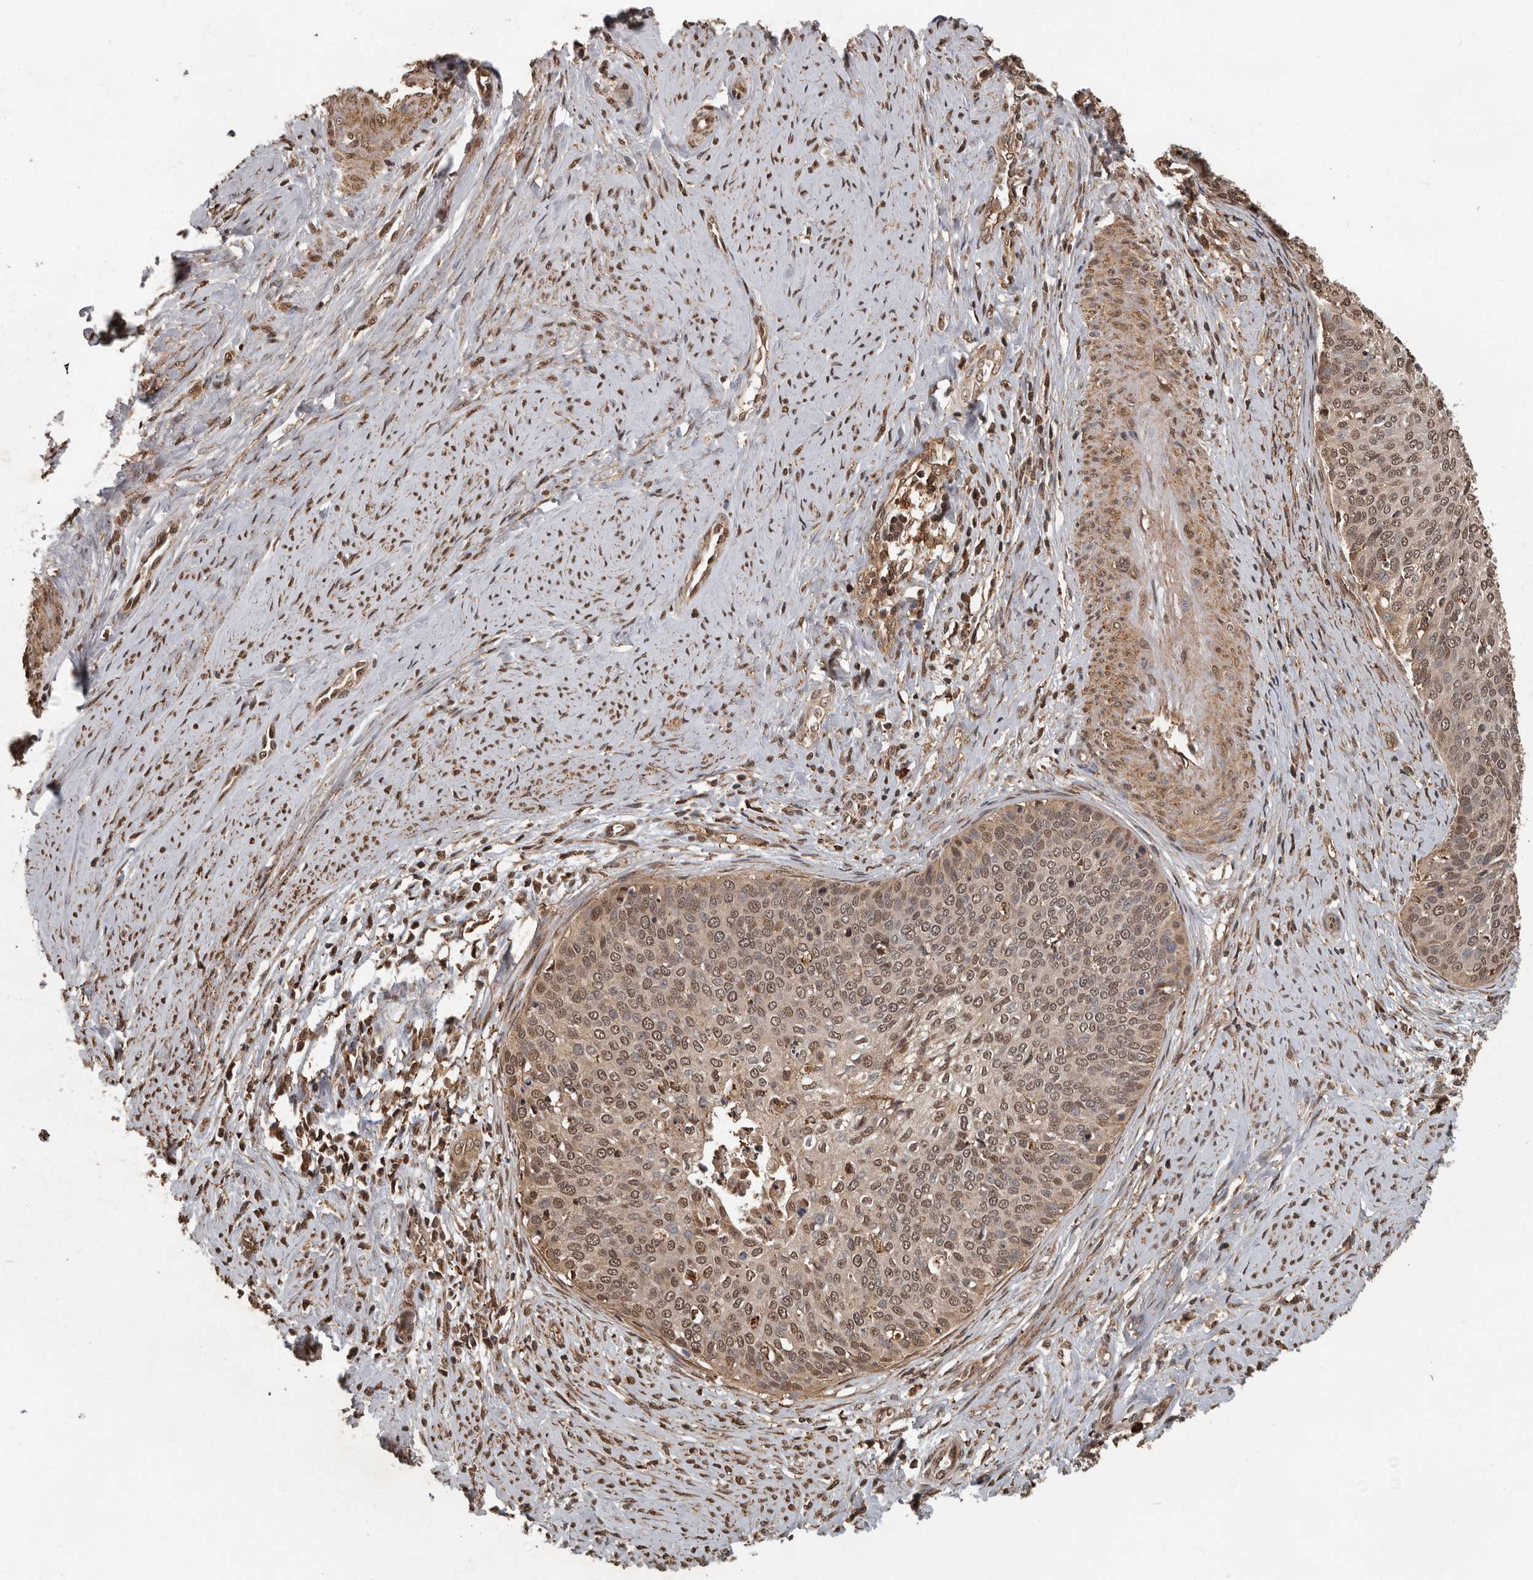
{"staining": {"intensity": "moderate", "quantity": ">75%", "location": "nuclear"}, "tissue": "cervical cancer", "cell_type": "Tumor cells", "image_type": "cancer", "snomed": [{"axis": "morphology", "description": "Squamous cell carcinoma, NOS"}, {"axis": "topography", "description": "Cervix"}], "caption": "High-magnification brightfield microscopy of squamous cell carcinoma (cervical) stained with DAB (3,3'-diaminobenzidine) (brown) and counterstained with hematoxylin (blue). tumor cells exhibit moderate nuclear expression is identified in about>75% of cells. The protein is shown in brown color, while the nuclei are stained blue.", "gene": "RNF157", "patient": {"sex": "female", "age": 37}}